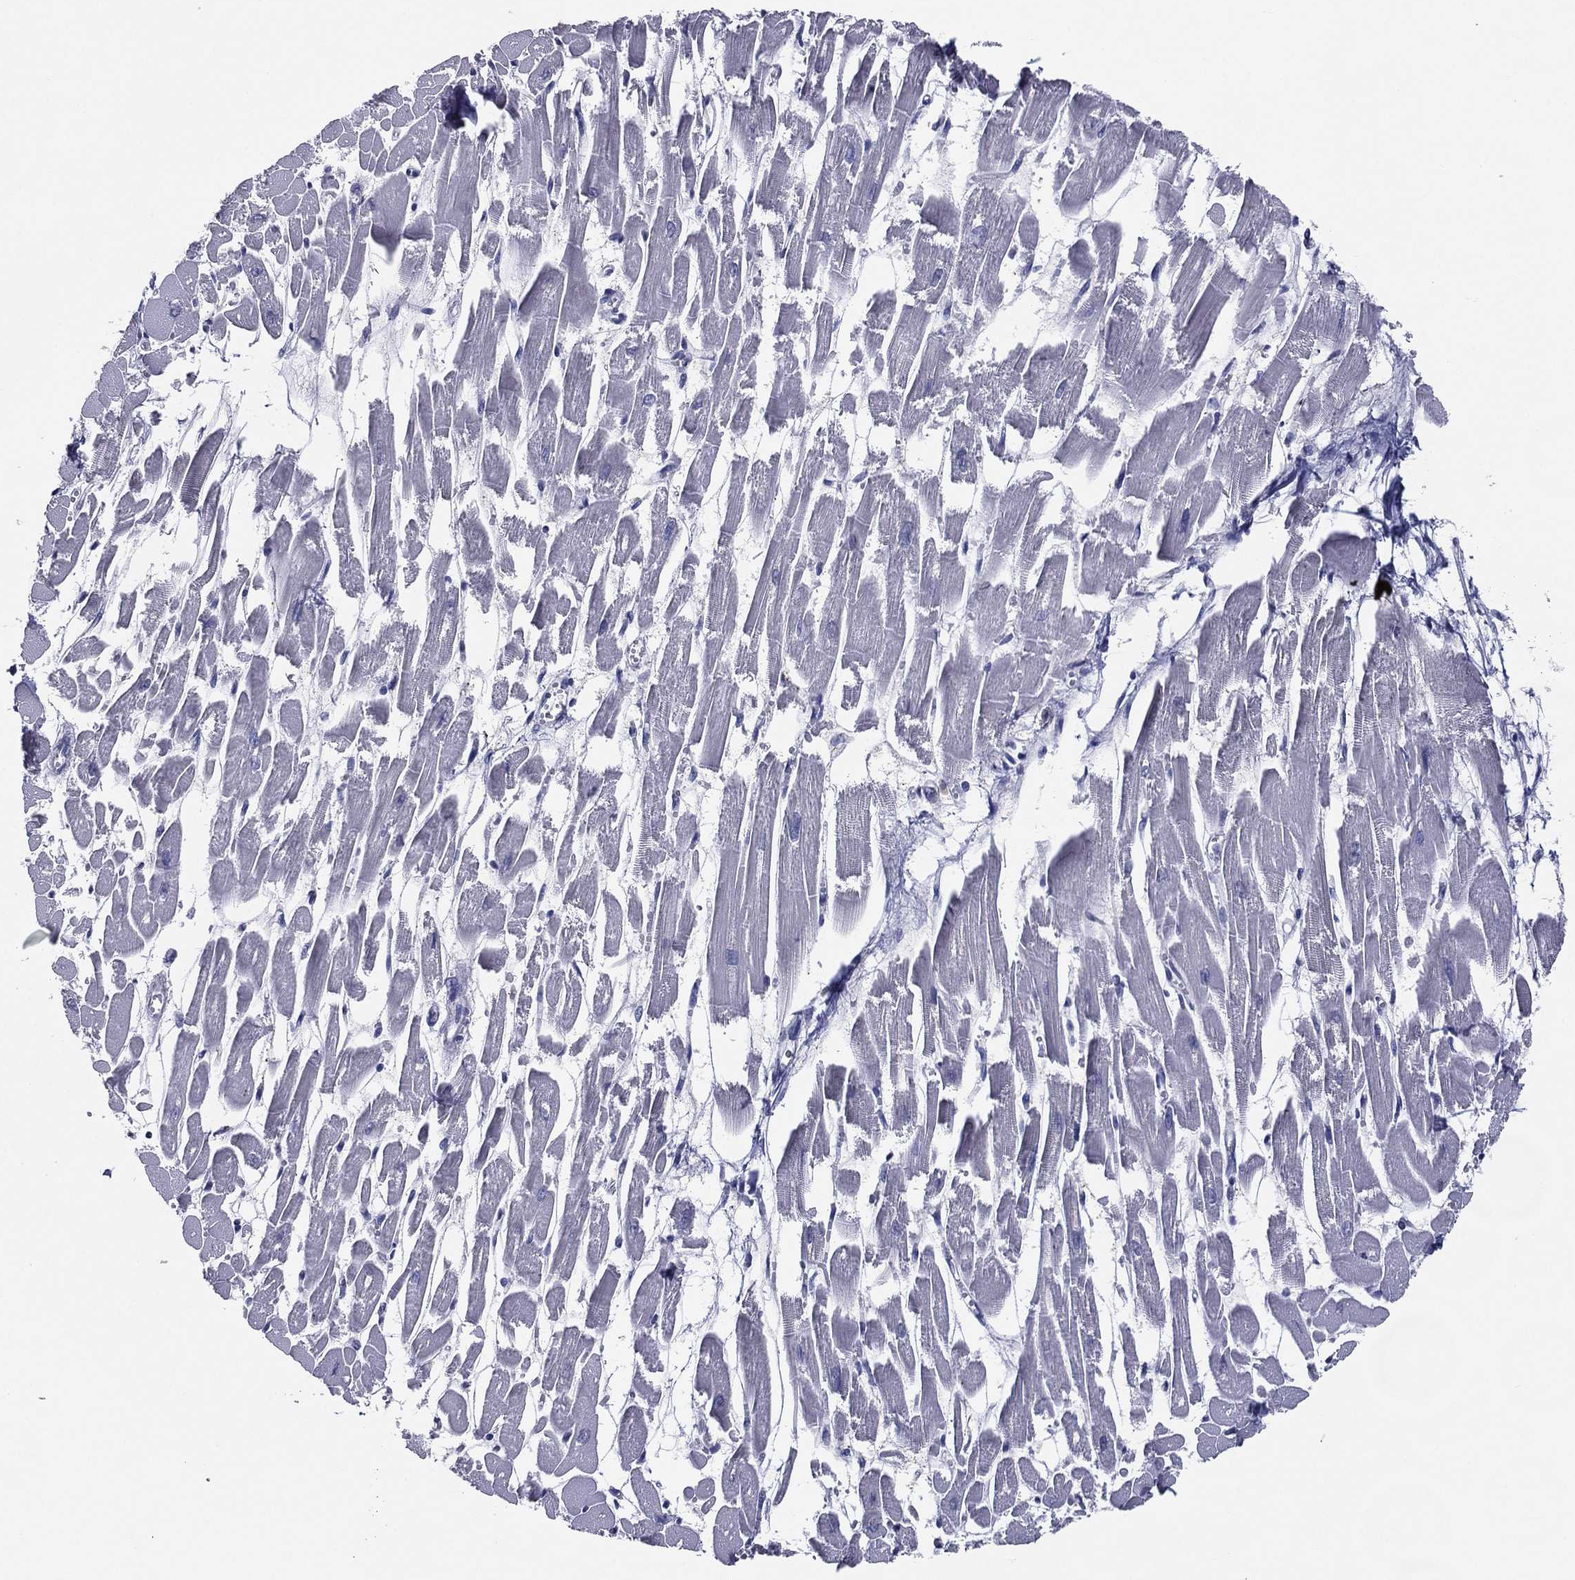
{"staining": {"intensity": "negative", "quantity": "none", "location": "none"}, "tissue": "heart muscle", "cell_type": "Cardiomyocytes", "image_type": "normal", "snomed": [{"axis": "morphology", "description": "Normal tissue, NOS"}, {"axis": "topography", "description": "Heart"}], "caption": "This is an IHC photomicrograph of normal heart muscle. There is no staining in cardiomyocytes.", "gene": "TFAP2A", "patient": {"sex": "female", "age": 52}}